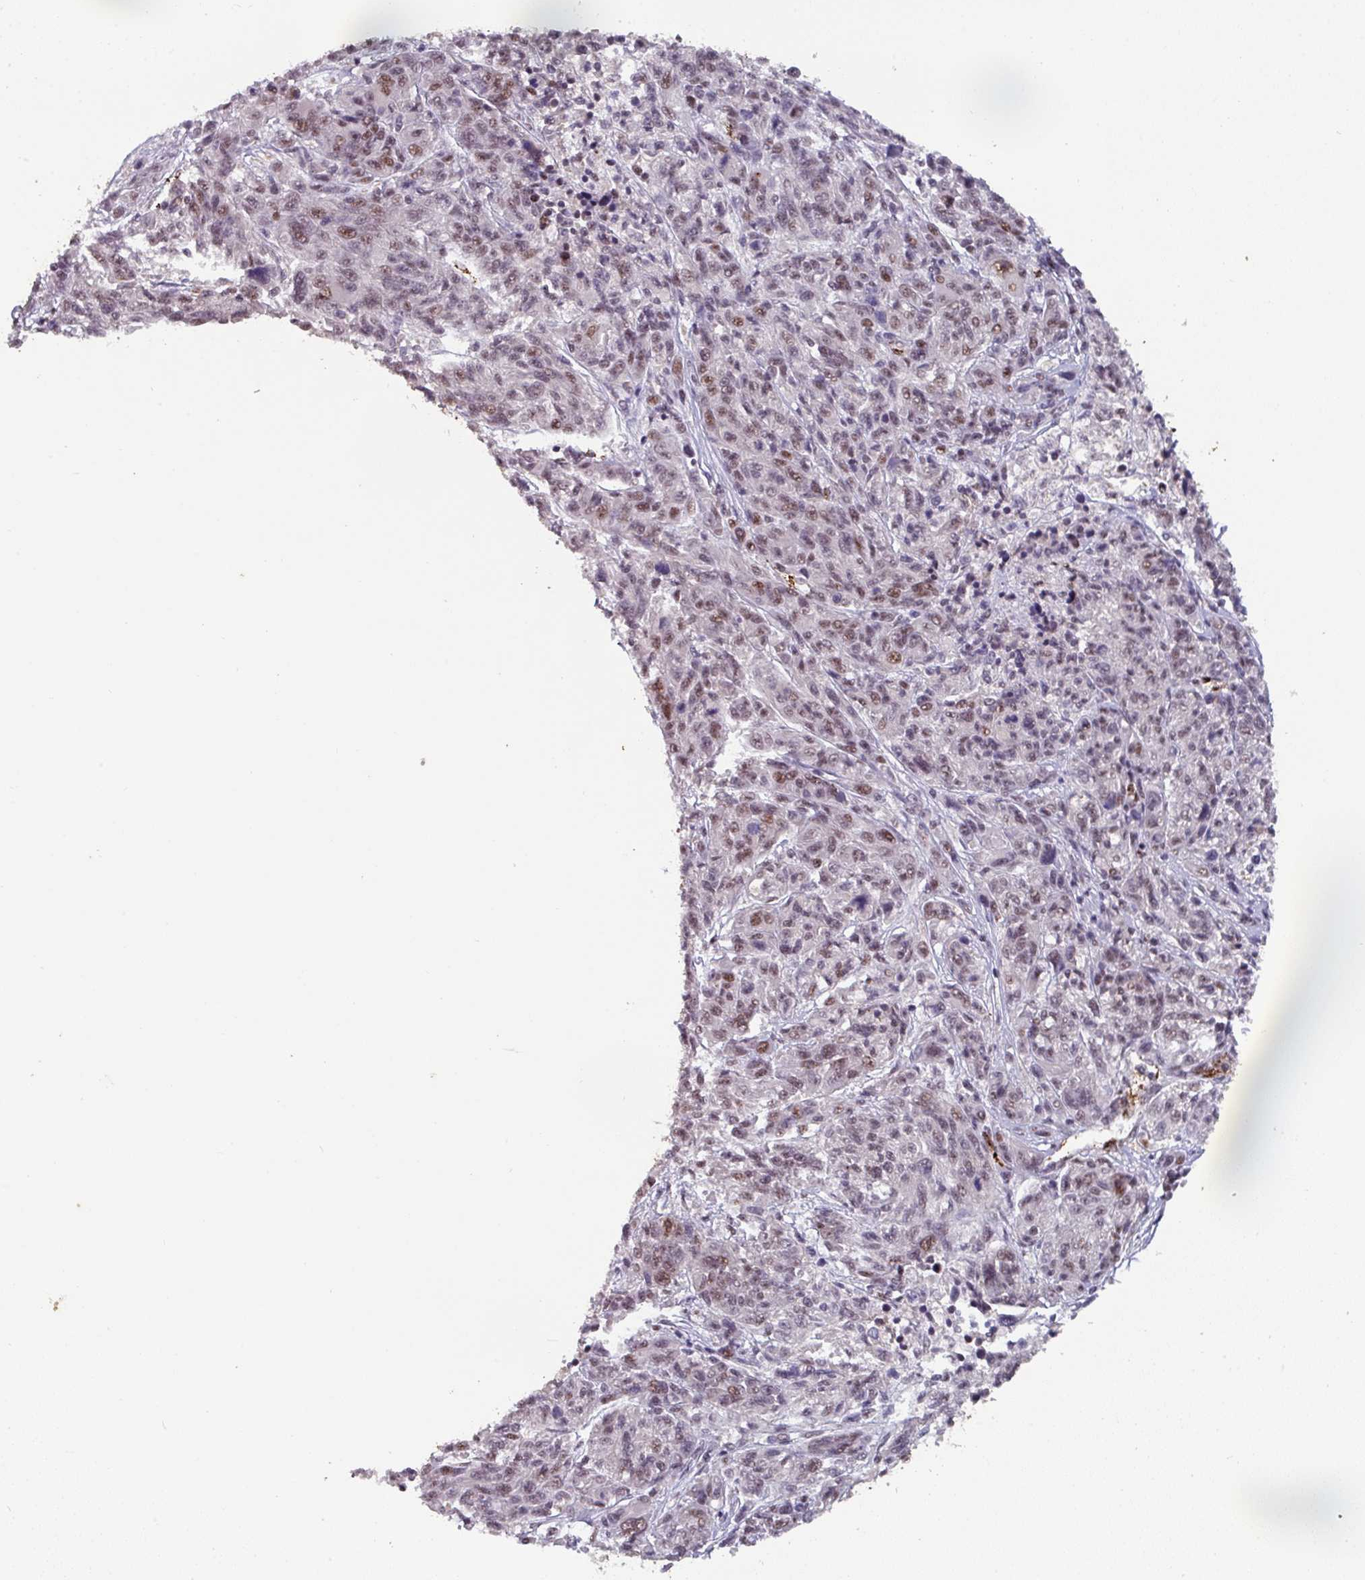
{"staining": {"intensity": "moderate", "quantity": "25%-75%", "location": "nuclear"}, "tissue": "melanoma", "cell_type": "Tumor cells", "image_type": "cancer", "snomed": [{"axis": "morphology", "description": "Malignant melanoma, NOS"}, {"axis": "topography", "description": "Skin"}], "caption": "The histopathology image reveals staining of malignant melanoma, revealing moderate nuclear protein positivity (brown color) within tumor cells.", "gene": "SIDT2", "patient": {"sex": "male", "age": 53}}